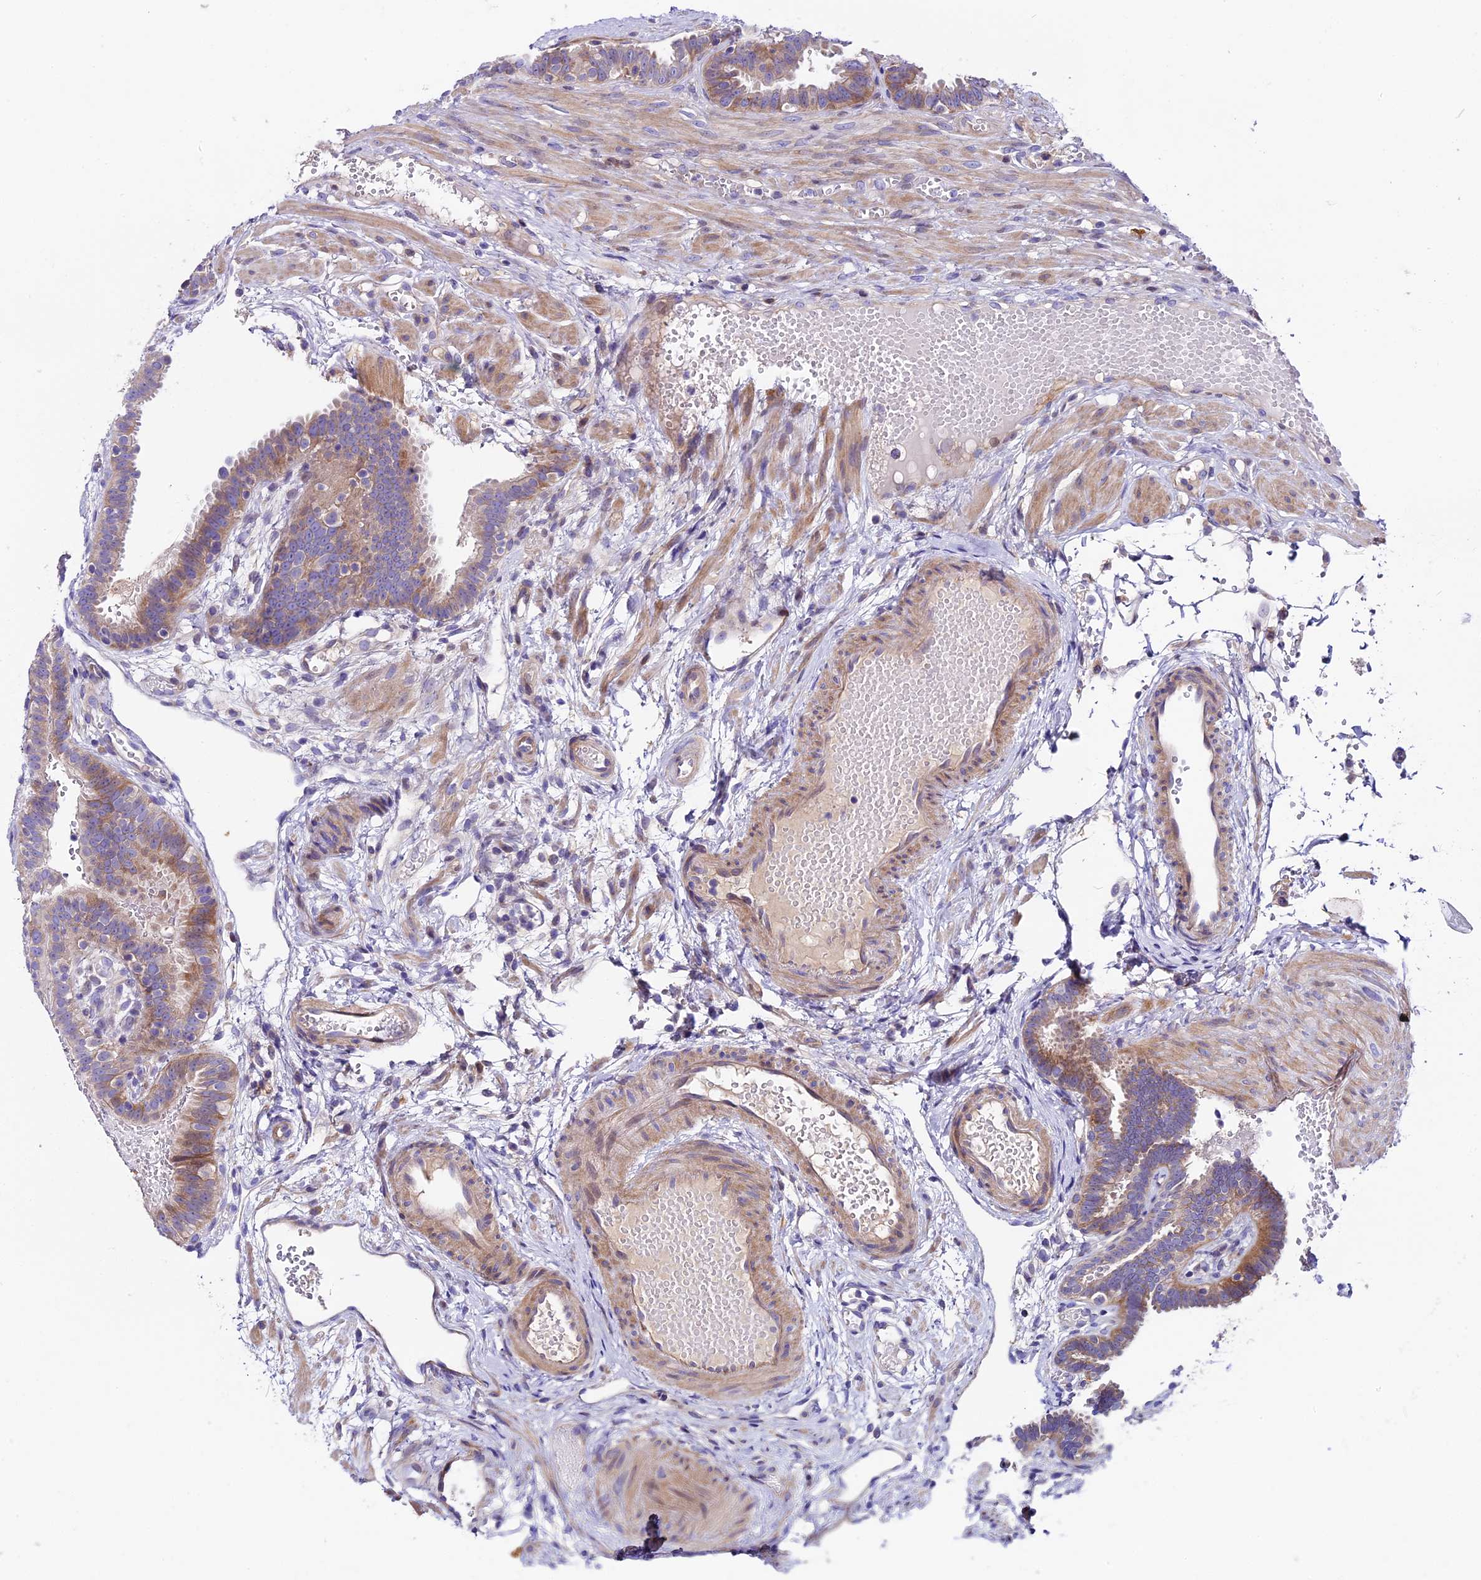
{"staining": {"intensity": "moderate", "quantity": "25%-75%", "location": "cytoplasmic/membranous"}, "tissue": "fallopian tube", "cell_type": "Glandular cells", "image_type": "normal", "snomed": [{"axis": "morphology", "description": "Normal tissue, NOS"}, {"axis": "topography", "description": "Fallopian tube"}], "caption": "A histopathology image of fallopian tube stained for a protein displays moderate cytoplasmic/membranous brown staining in glandular cells. (DAB (3,3'-diaminobenzidine) = brown stain, brightfield microscopy at high magnification).", "gene": "PIGU", "patient": {"sex": "female", "age": 37}}